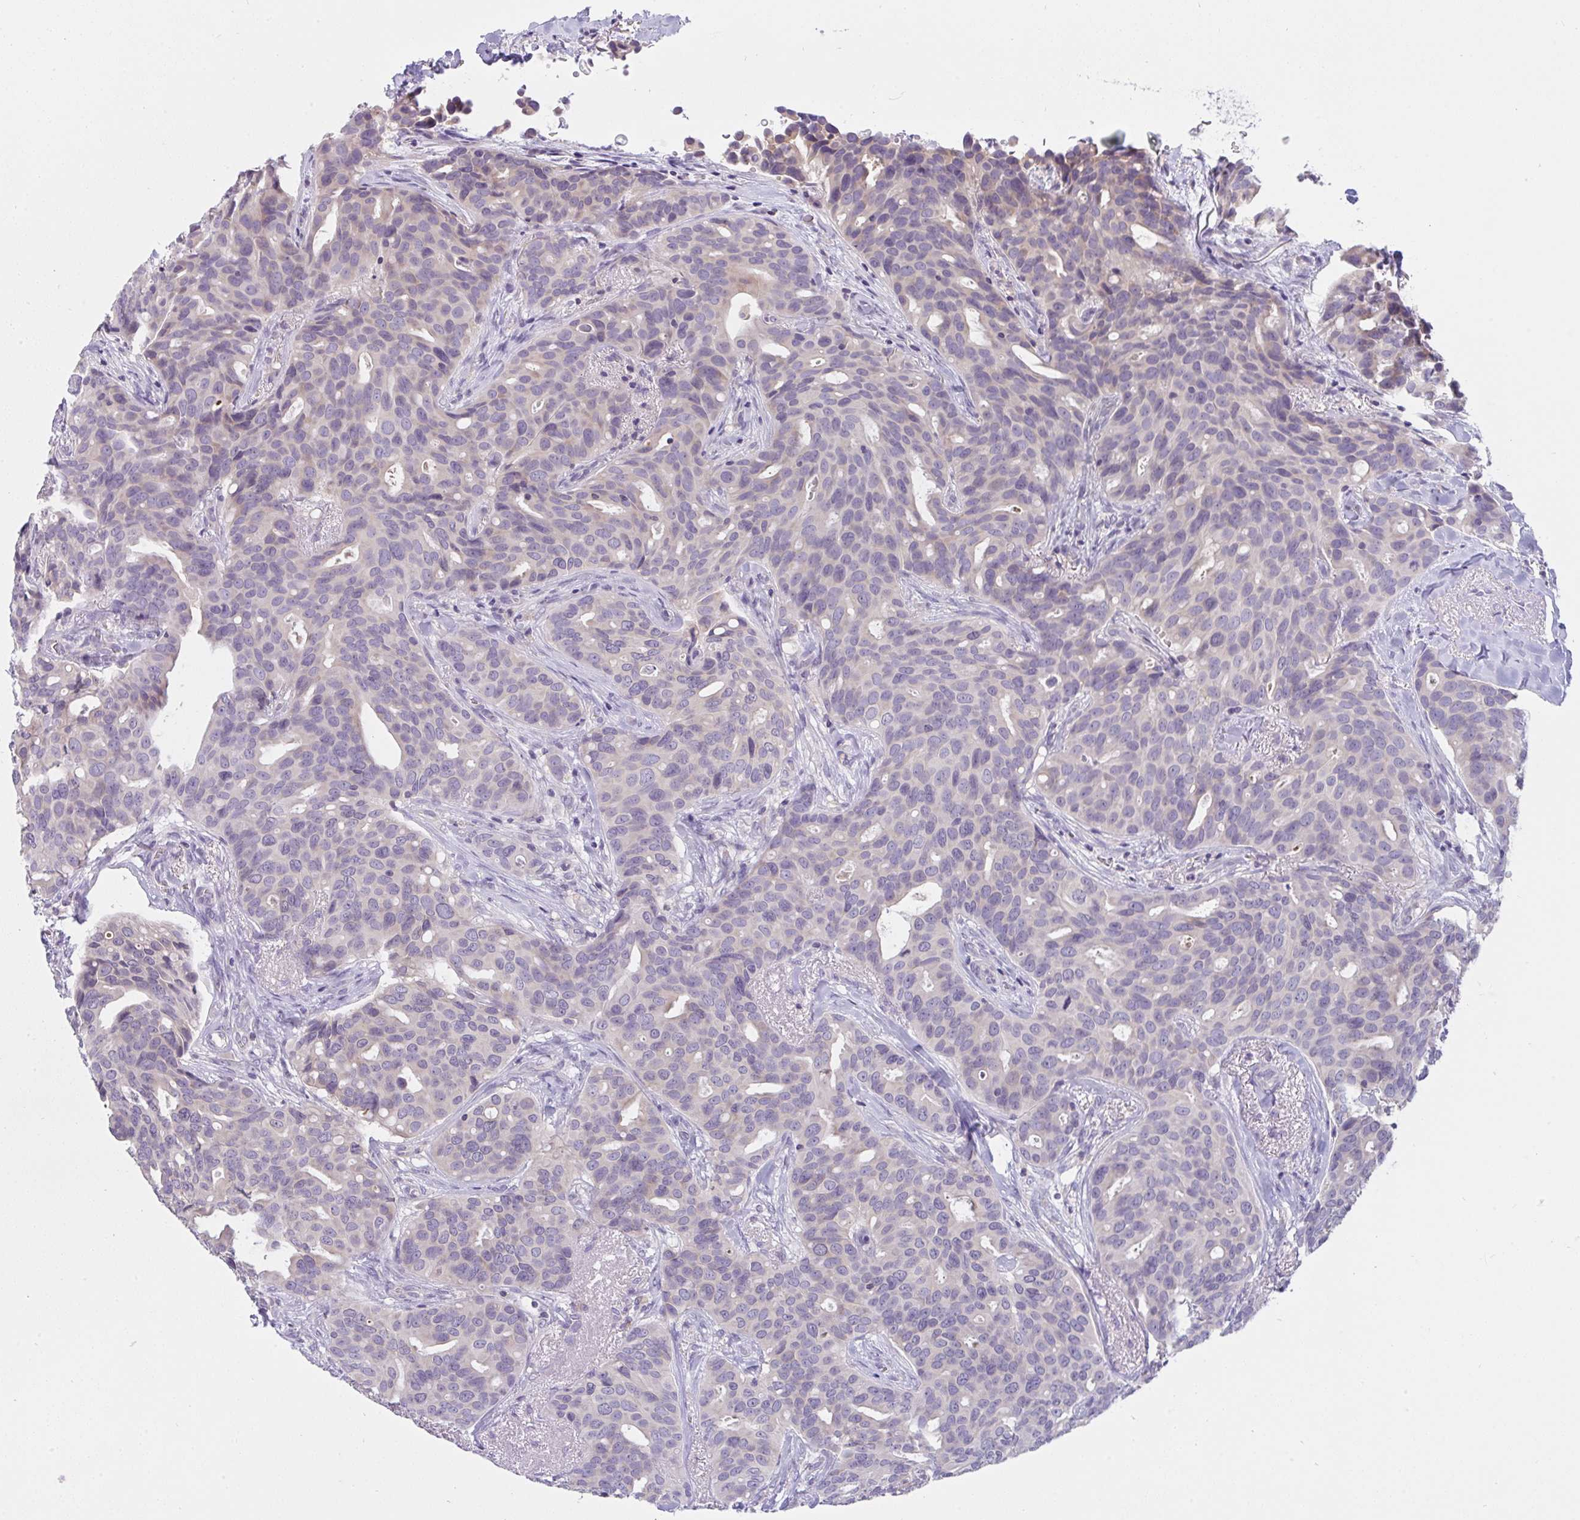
{"staining": {"intensity": "negative", "quantity": "none", "location": "none"}, "tissue": "breast cancer", "cell_type": "Tumor cells", "image_type": "cancer", "snomed": [{"axis": "morphology", "description": "Duct carcinoma"}, {"axis": "topography", "description": "Breast"}], "caption": "Immunohistochemical staining of breast cancer reveals no significant expression in tumor cells.", "gene": "TMEM41A", "patient": {"sex": "female", "age": 54}}